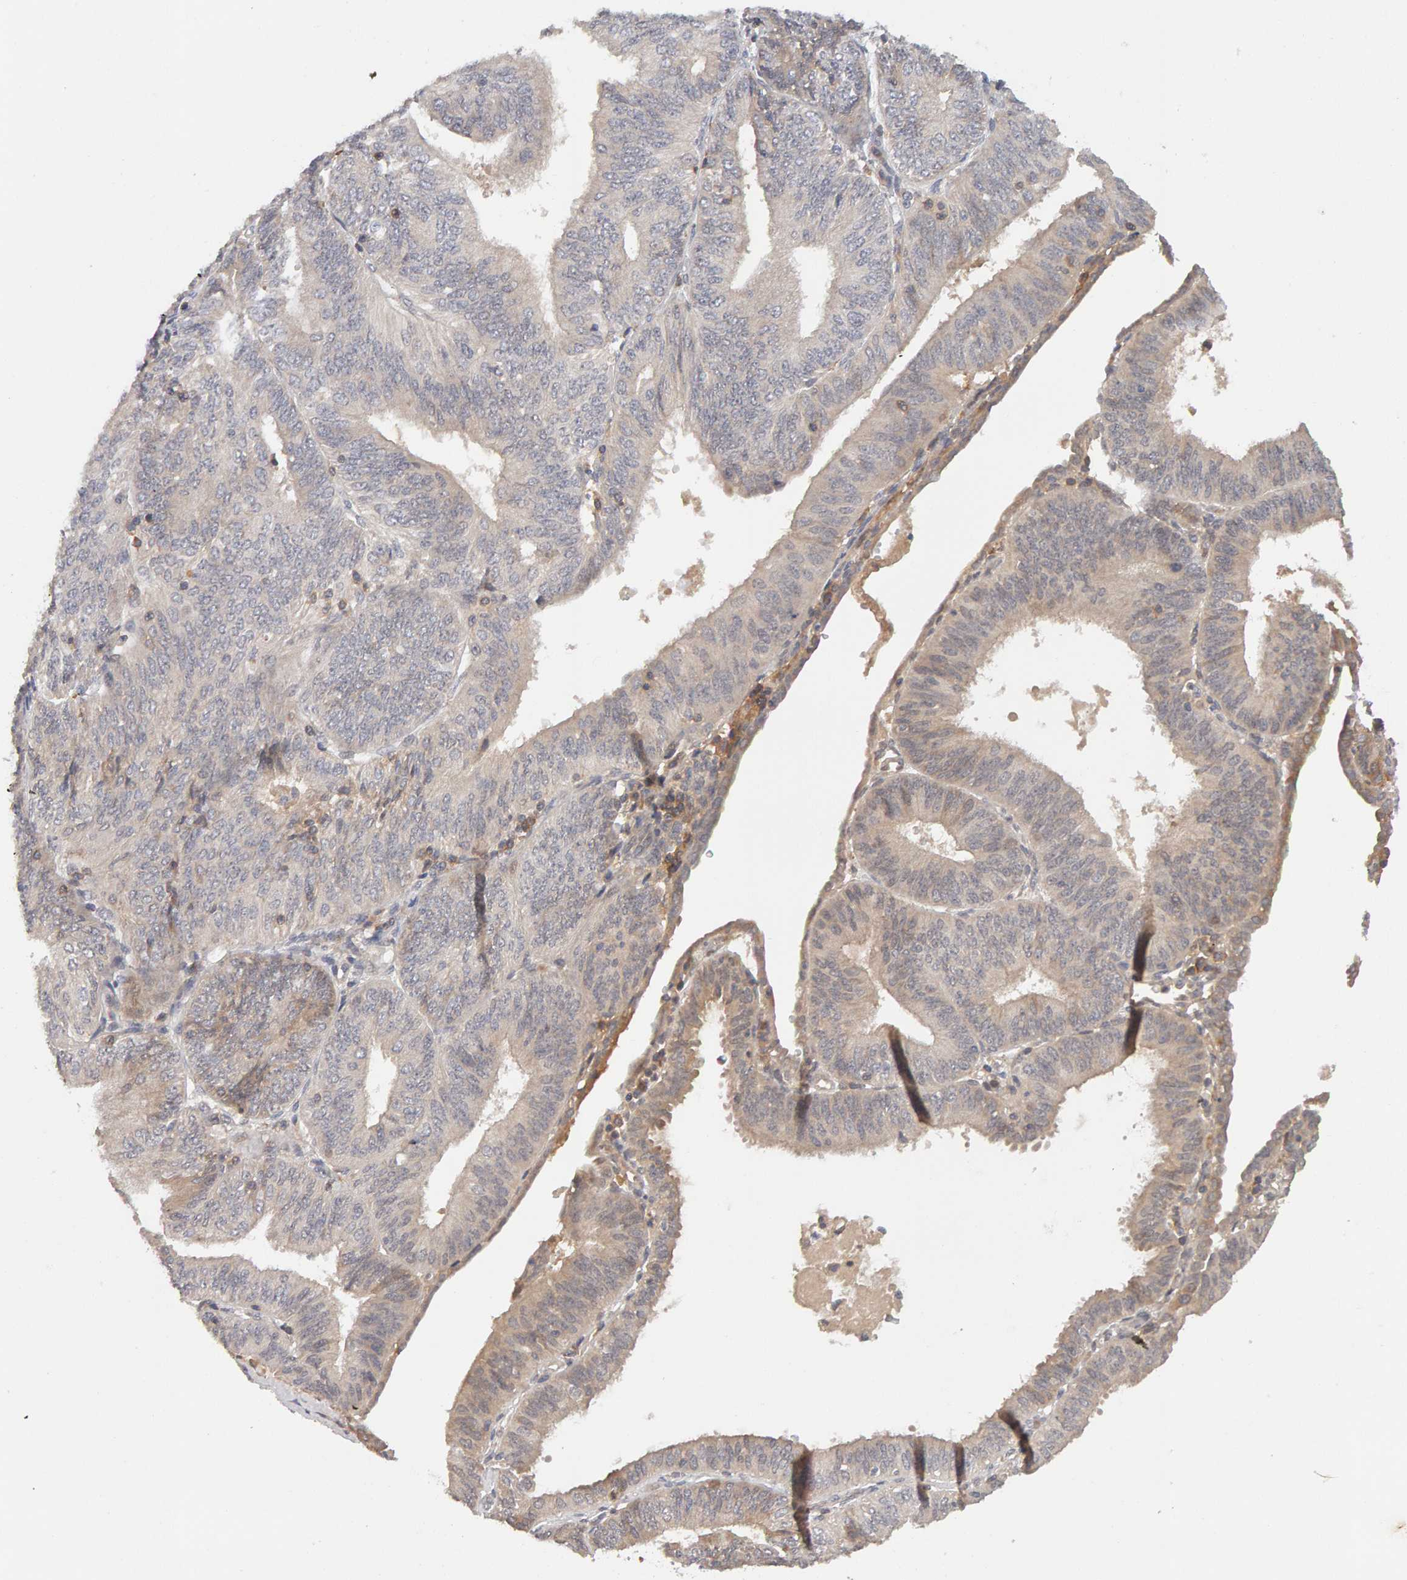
{"staining": {"intensity": "weak", "quantity": "<25%", "location": "cytoplasmic/membranous"}, "tissue": "endometrial cancer", "cell_type": "Tumor cells", "image_type": "cancer", "snomed": [{"axis": "morphology", "description": "Adenocarcinoma, NOS"}, {"axis": "topography", "description": "Endometrium"}], "caption": "IHC photomicrograph of human endometrial cancer stained for a protein (brown), which reveals no staining in tumor cells.", "gene": "NUDCD1", "patient": {"sex": "female", "age": 58}}